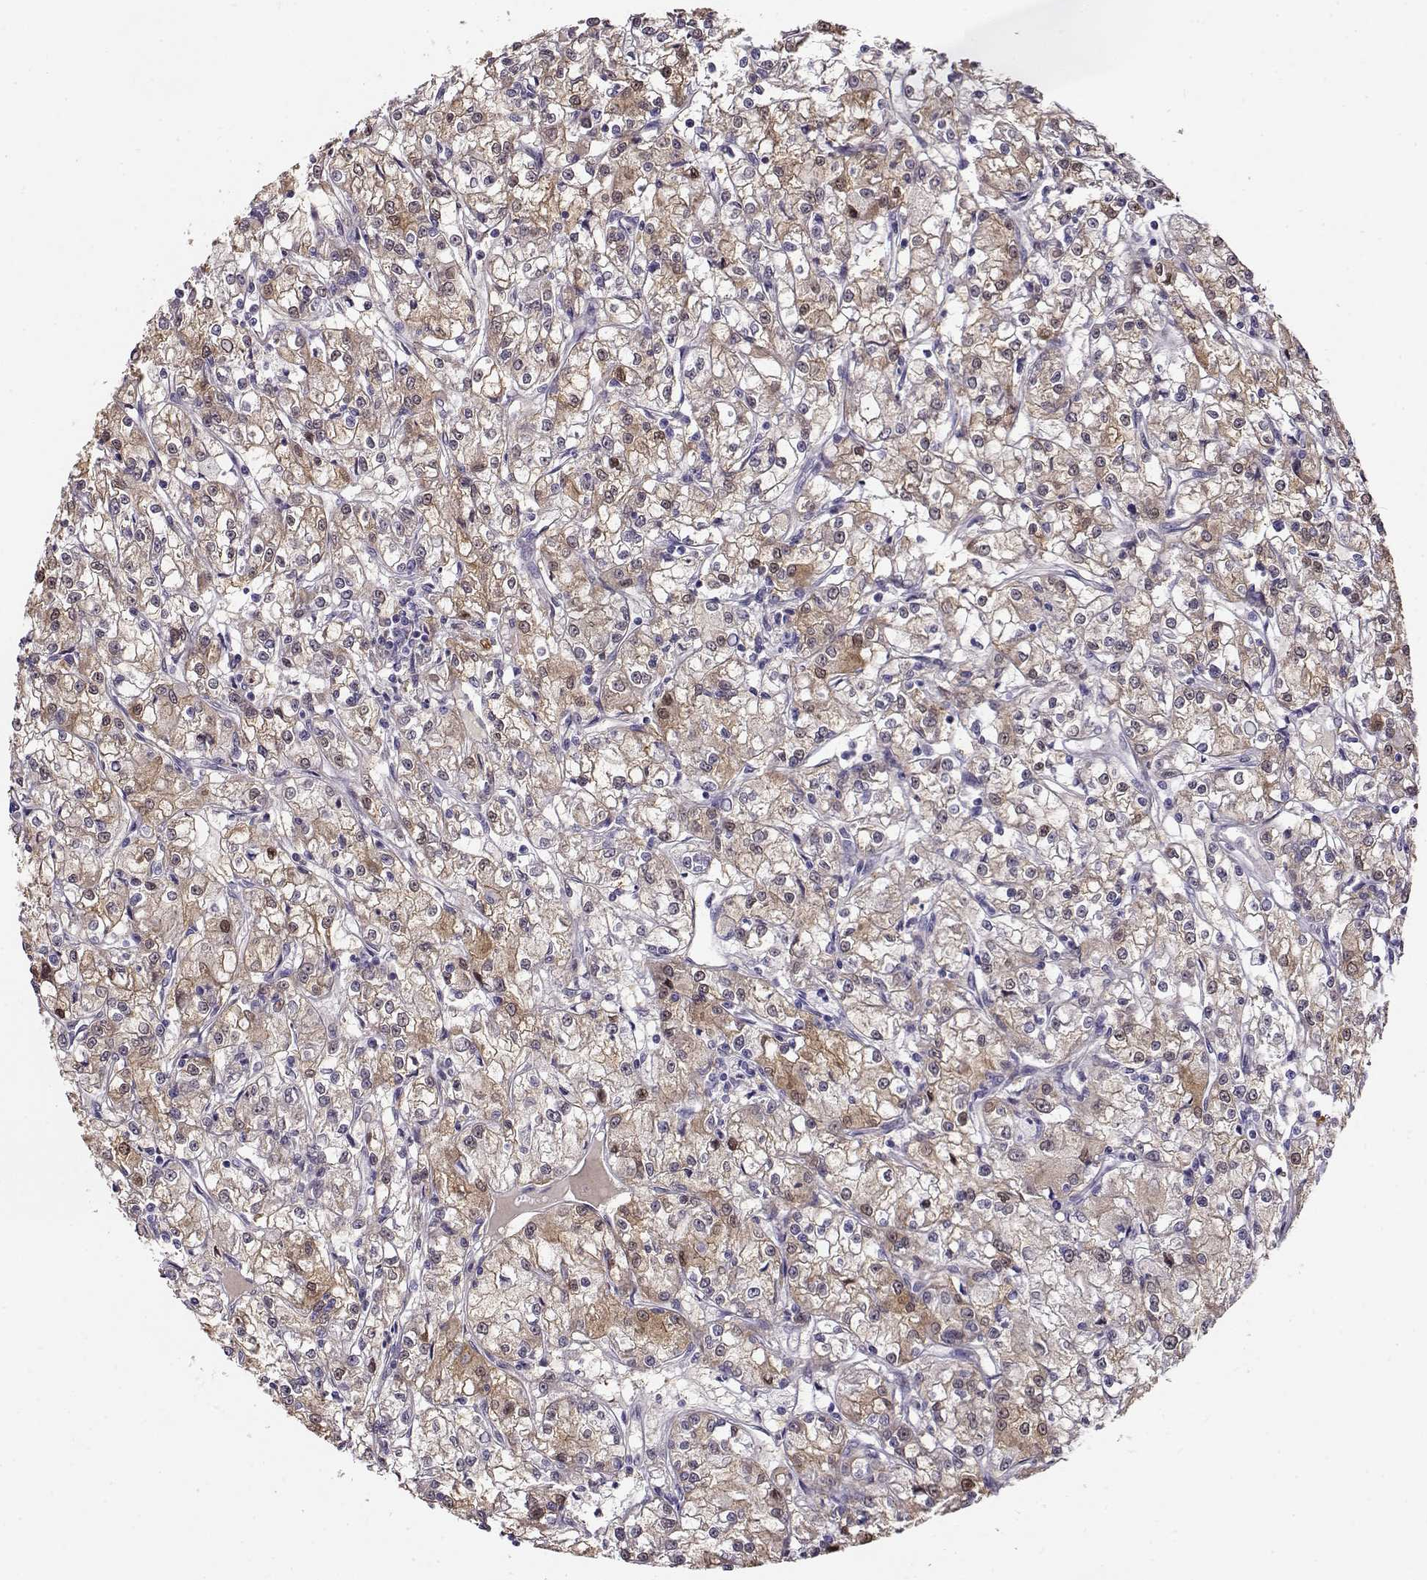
{"staining": {"intensity": "moderate", "quantity": "<25%", "location": "cytoplasmic/membranous,nuclear"}, "tissue": "renal cancer", "cell_type": "Tumor cells", "image_type": "cancer", "snomed": [{"axis": "morphology", "description": "Adenocarcinoma, NOS"}, {"axis": "topography", "description": "Kidney"}], "caption": "Immunohistochemistry (IHC) (DAB) staining of human renal cancer (adenocarcinoma) displays moderate cytoplasmic/membranous and nuclear protein positivity in about <25% of tumor cells. Using DAB (brown) and hematoxylin (blue) stains, captured at high magnification using brightfield microscopy.", "gene": "CCR8", "patient": {"sex": "female", "age": 59}}